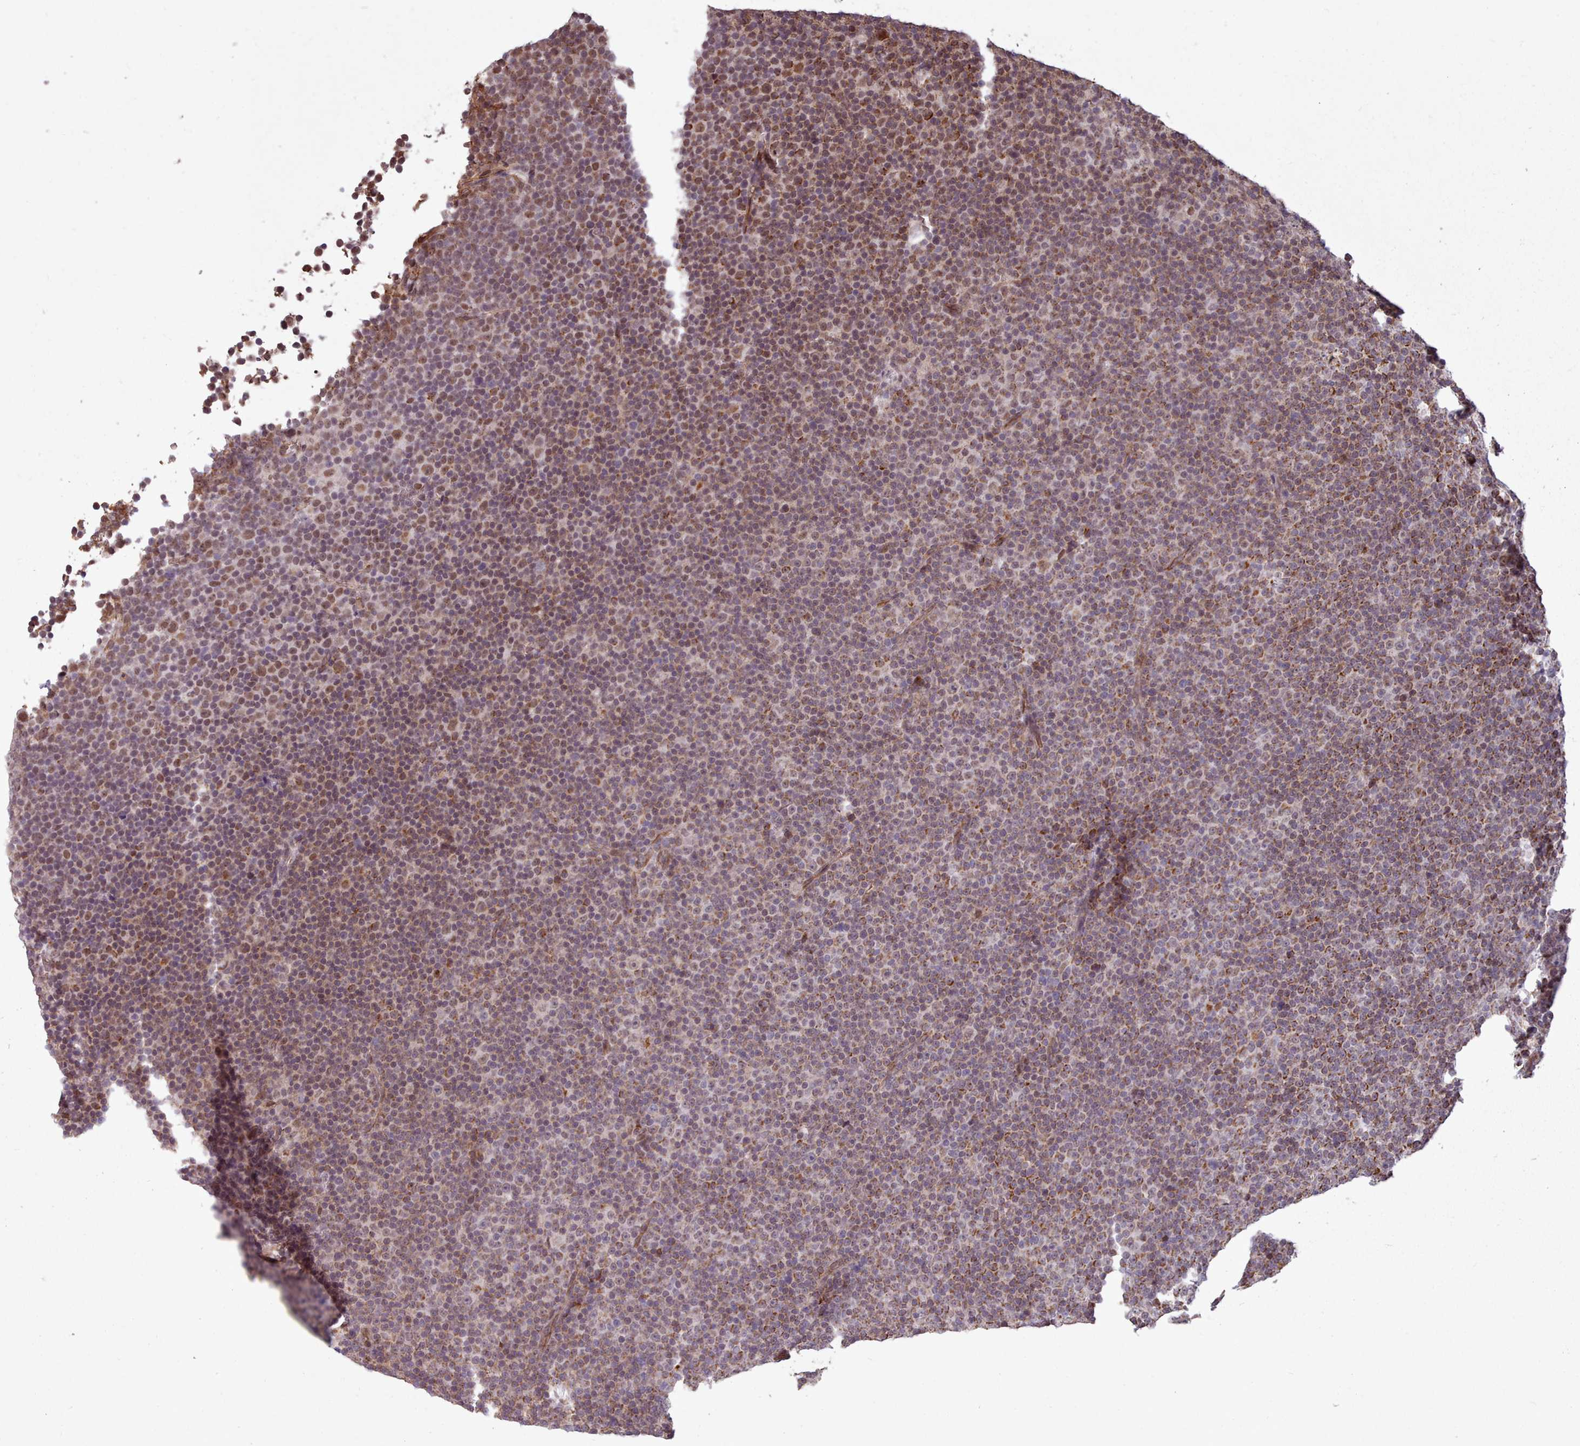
{"staining": {"intensity": "moderate", "quantity": "25%-75%", "location": "nuclear"}, "tissue": "lymphoma", "cell_type": "Tumor cells", "image_type": "cancer", "snomed": [{"axis": "morphology", "description": "Malignant lymphoma, non-Hodgkin's type, Low grade"}, {"axis": "topography", "description": "Lymph node"}], "caption": "Lymphoma stained for a protein (brown) demonstrates moderate nuclear positive positivity in approximately 25%-75% of tumor cells.", "gene": "ZMYM4", "patient": {"sex": "female", "age": 67}}